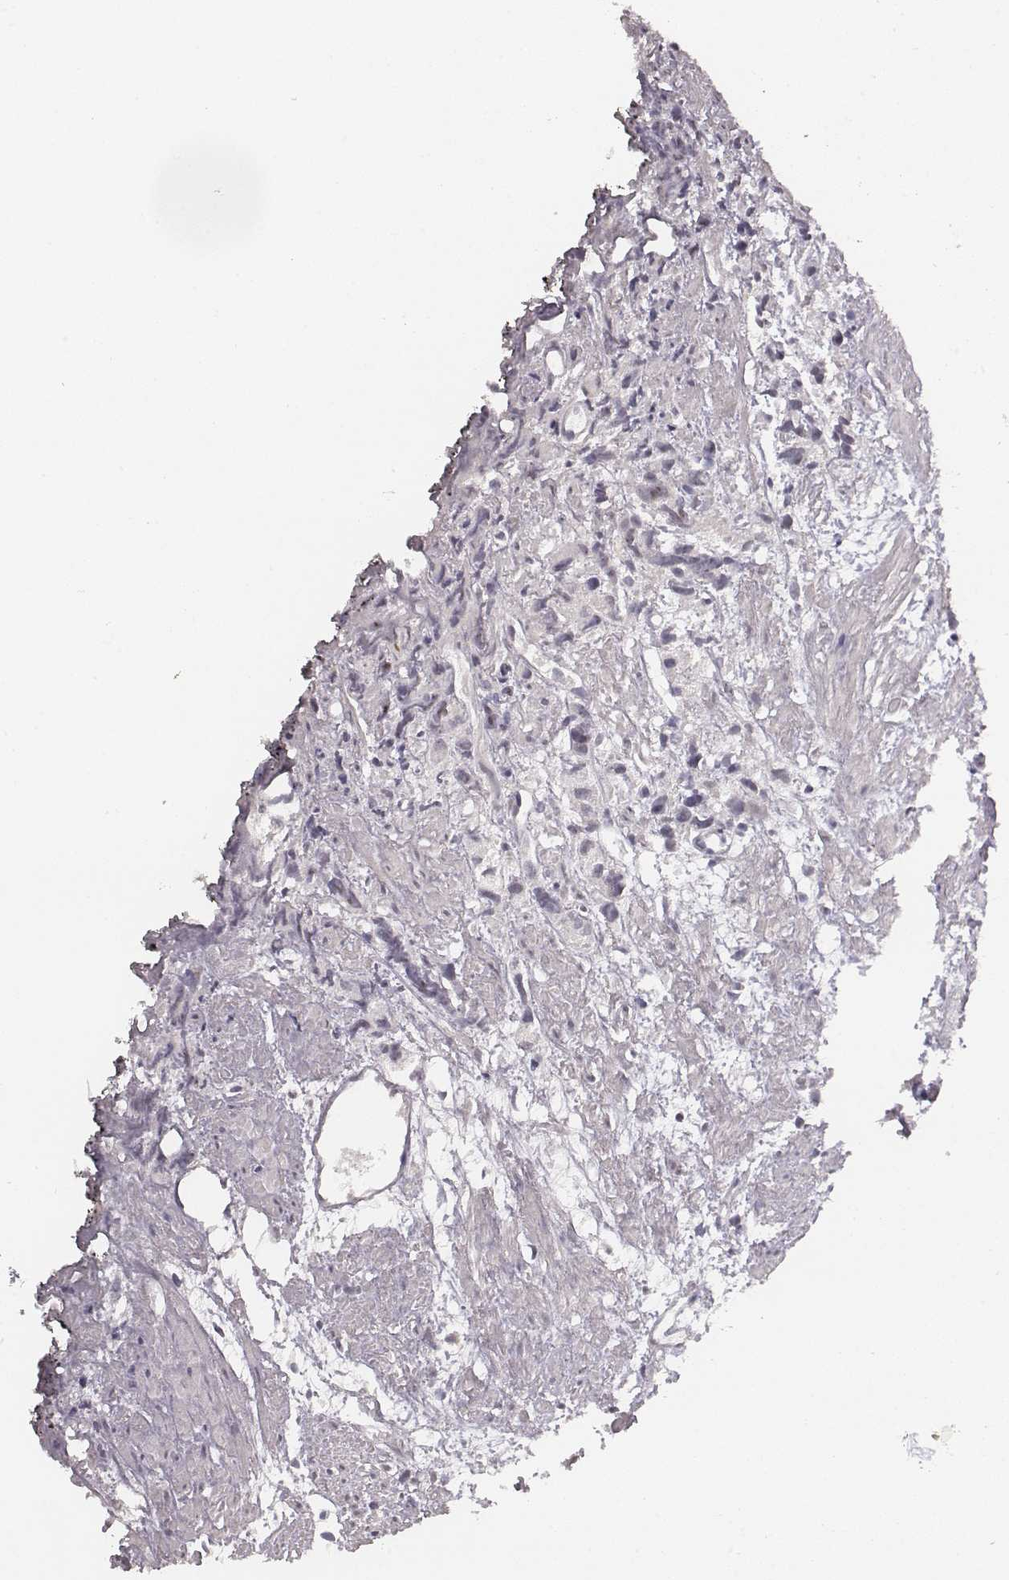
{"staining": {"intensity": "strong", "quantity": ">75%", "location": "nuclear"}, "tissue": "prostate cancer", "cell_type": "Tumor cells", "image_type": "cancer", "snomed": [{"axis": "morphology", "description": "Adenocarcinoma, High grade"}, {"axis": "topography", "description": "Prostate"}], "caption": "Immunohistochemical staining of human prostate cancer (high-grade adenocarcinoma) demonstrates high levels of strong nuclear positivity in approximately >75% of tumor cells.", "gene": "NIFK", "patient": {"sex": "male", "age": 68}}